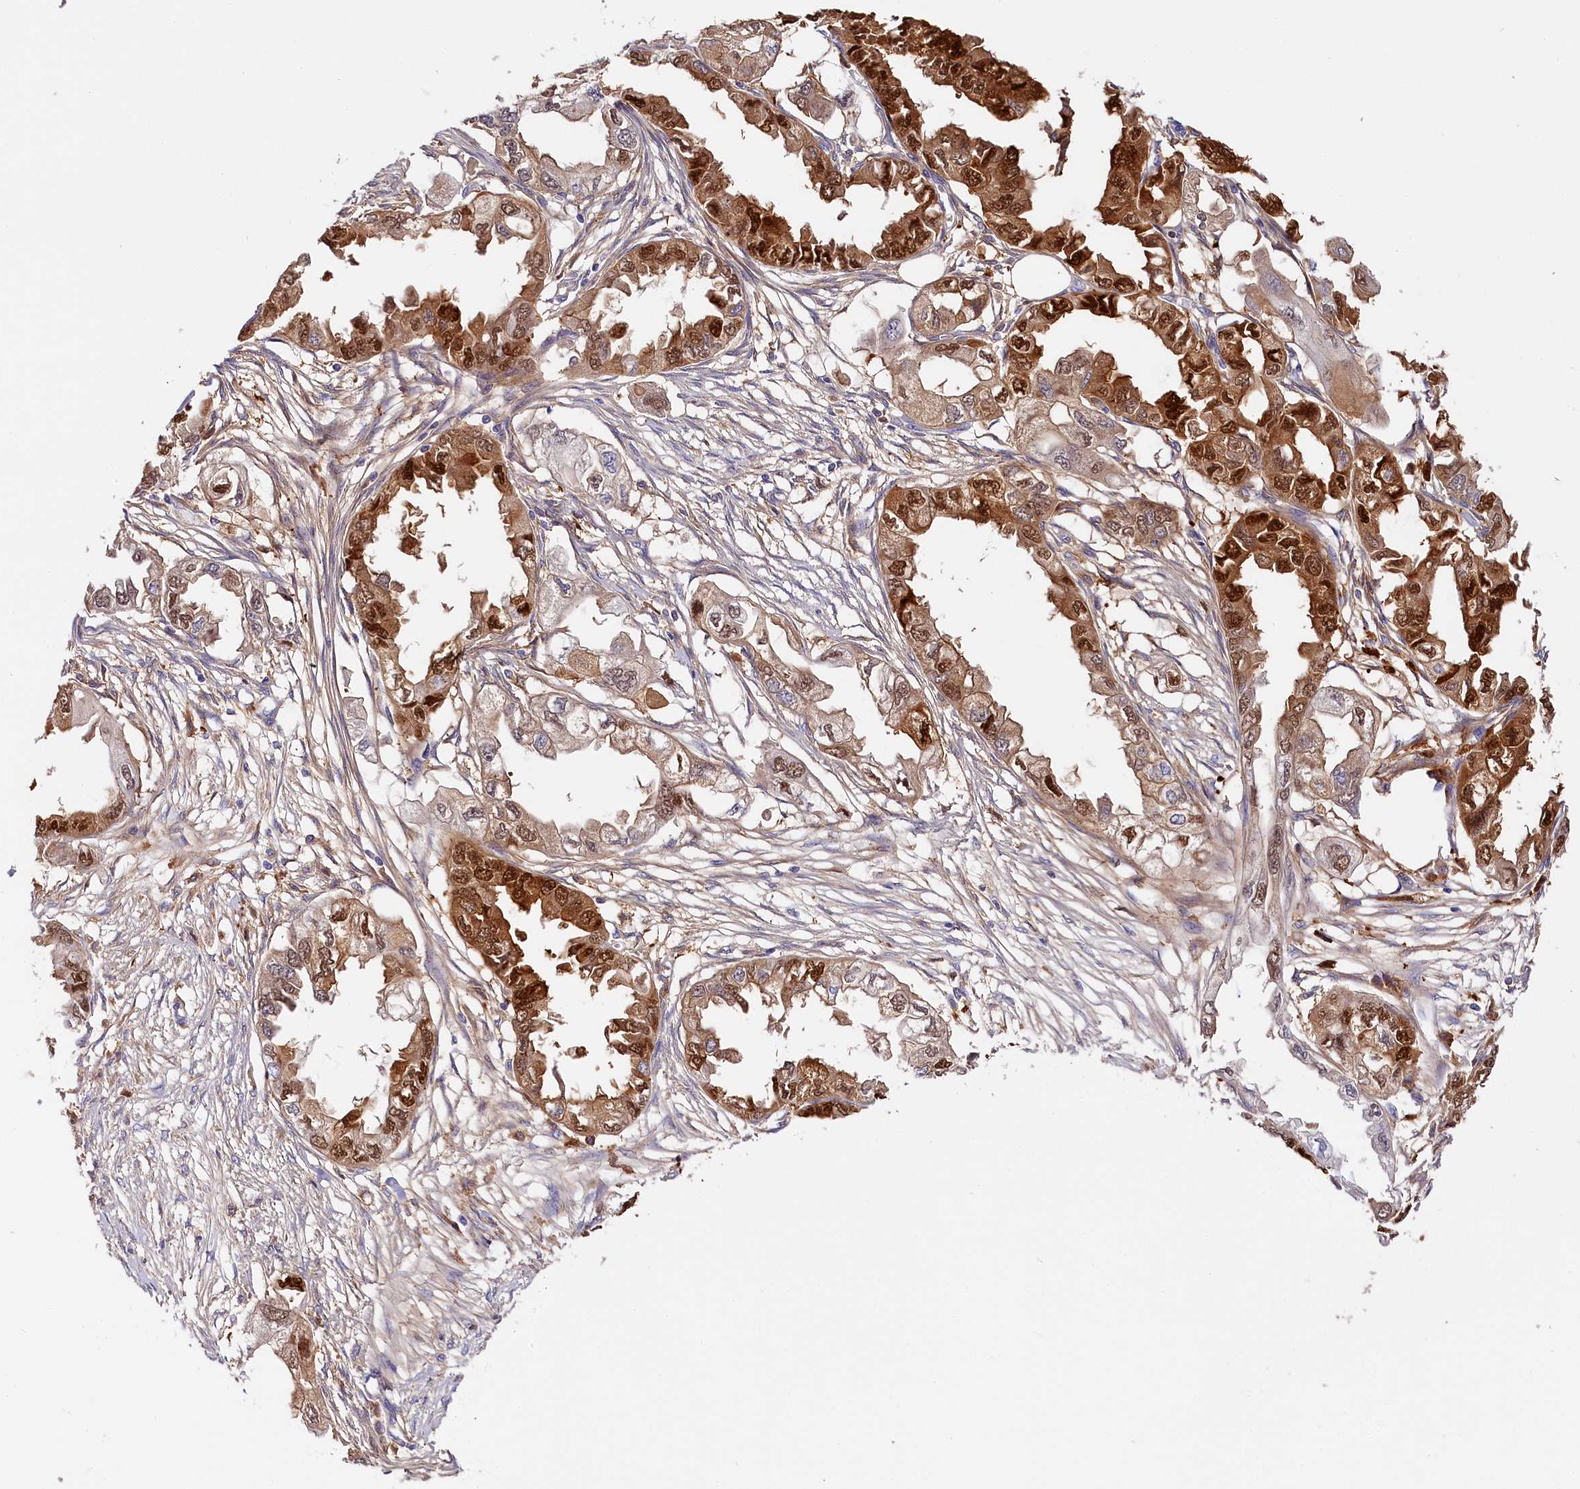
{"staining": {"intensity": "strong", "quantity": ">75%", "location": "cytoplasmic/membranous,nuclear"}, "tissue": "endometrial cancer", "cell_type": "Tumor cells", "image_type": "cancer", "snomed": [{"axis": "morphology", "description": "Adenocarcinoma, NOS"}, {"axis": "topography", "description": "Endometrium"}], "caption": "Immunohistochemistry (IHC) histopathology image of human endometrial cancer stained for a protein (brown), which shows high levels of strong cytoplasmic/membranous and nuclear positivity in approximately >75% of tumor cells.", "gene": "KATNB1", "patient": {"sex": "female", "age": 67}}